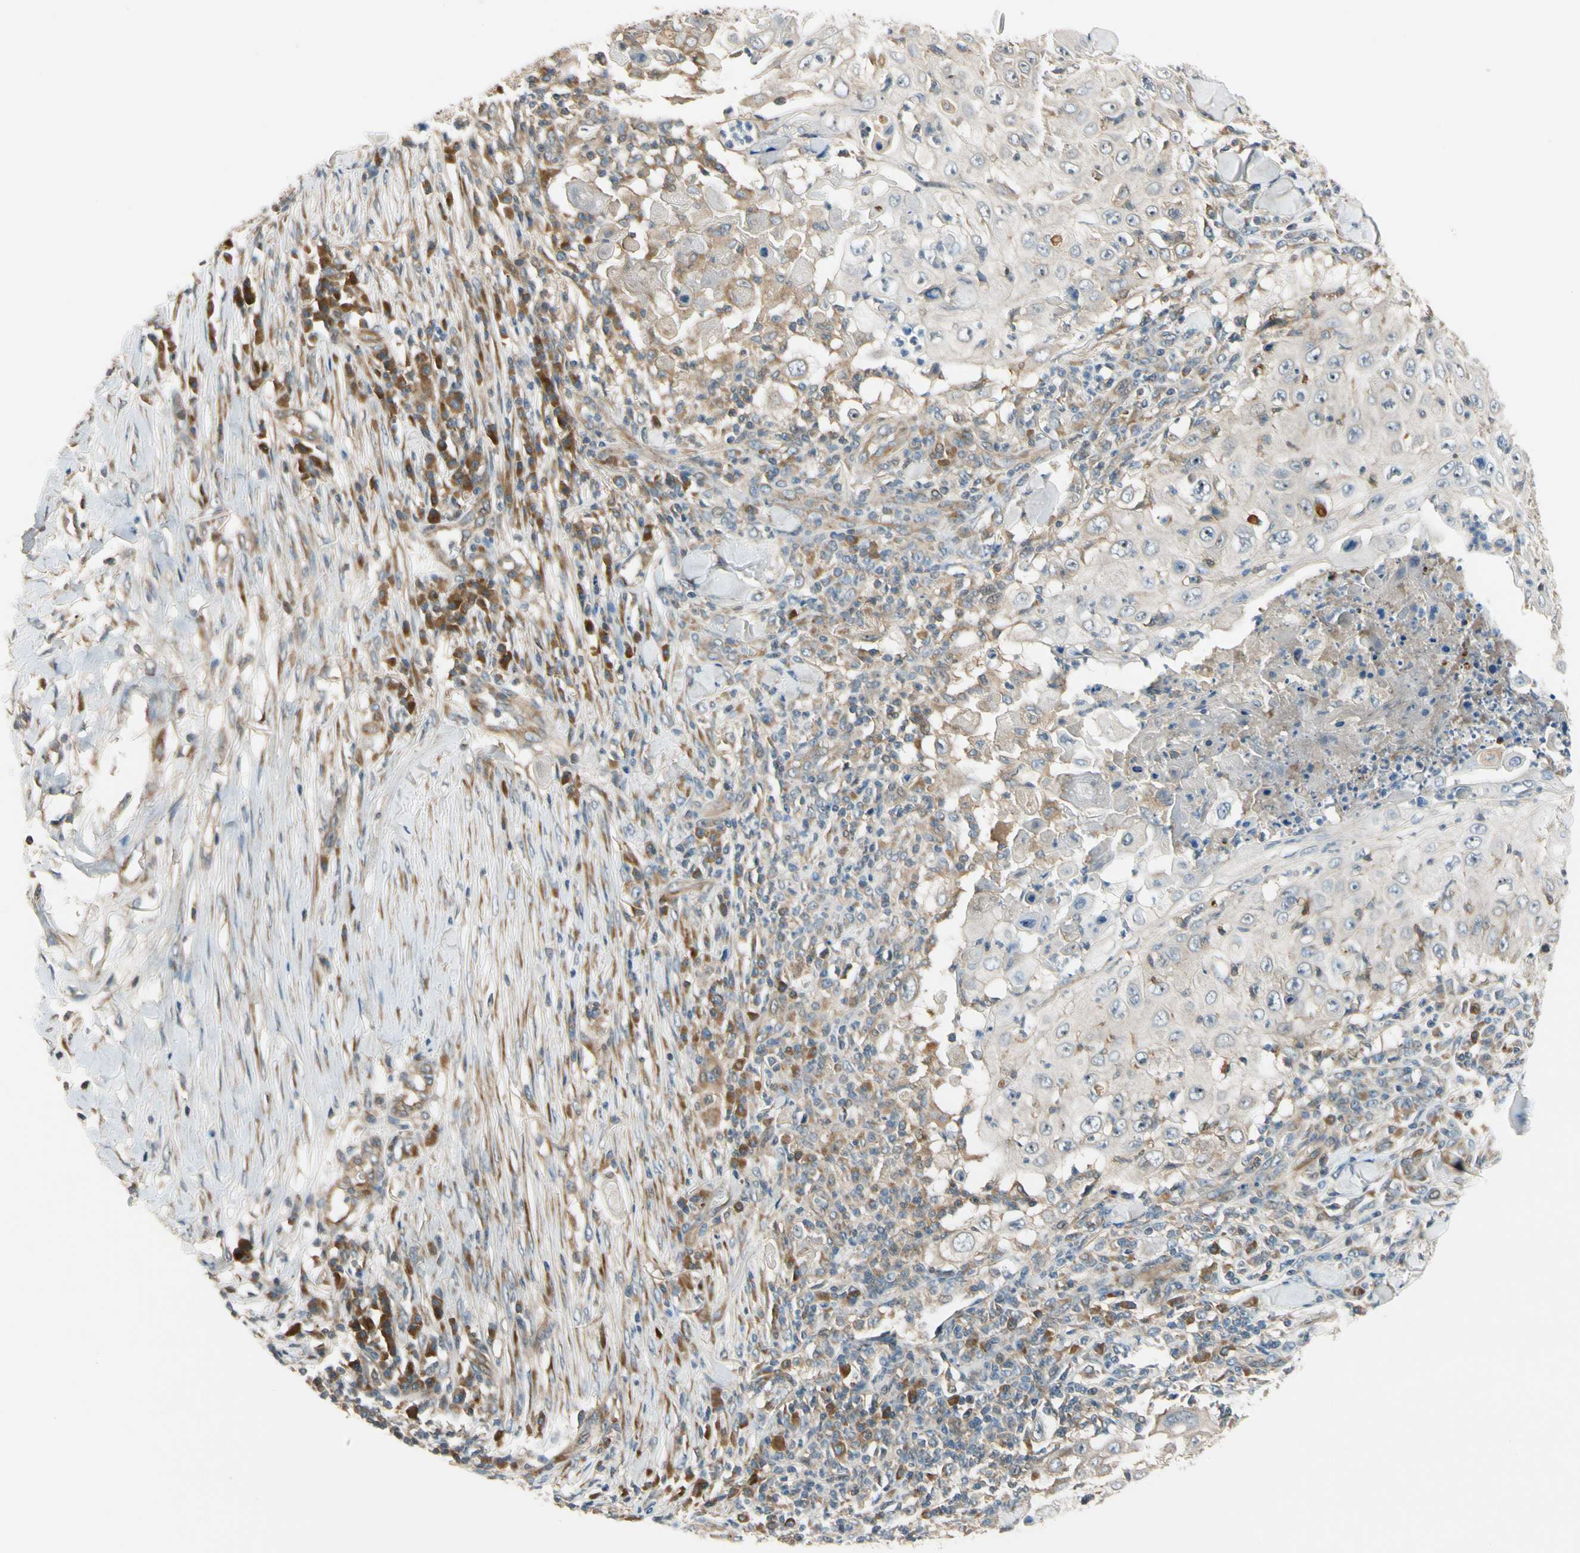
{"staining": {"intensity": "negative", "quantity": "none", "location": "none"}, "tissue": "skin cancer", "cell_type": "Tumor cells", "image_type": "cancer", "snomed": [{"axis": "morphology", "description": "Squamous cell carcinoma, NOS"}, {"axis": "topography", "description": "Skin"}], "caption": "A photomicrograph of skin cancer (squamous cell carcinoma) stained for a protein exhibits no brown staining in tumor cells.", "gene": "MST1R", "patient": {"sex": "male", "age": 86}}